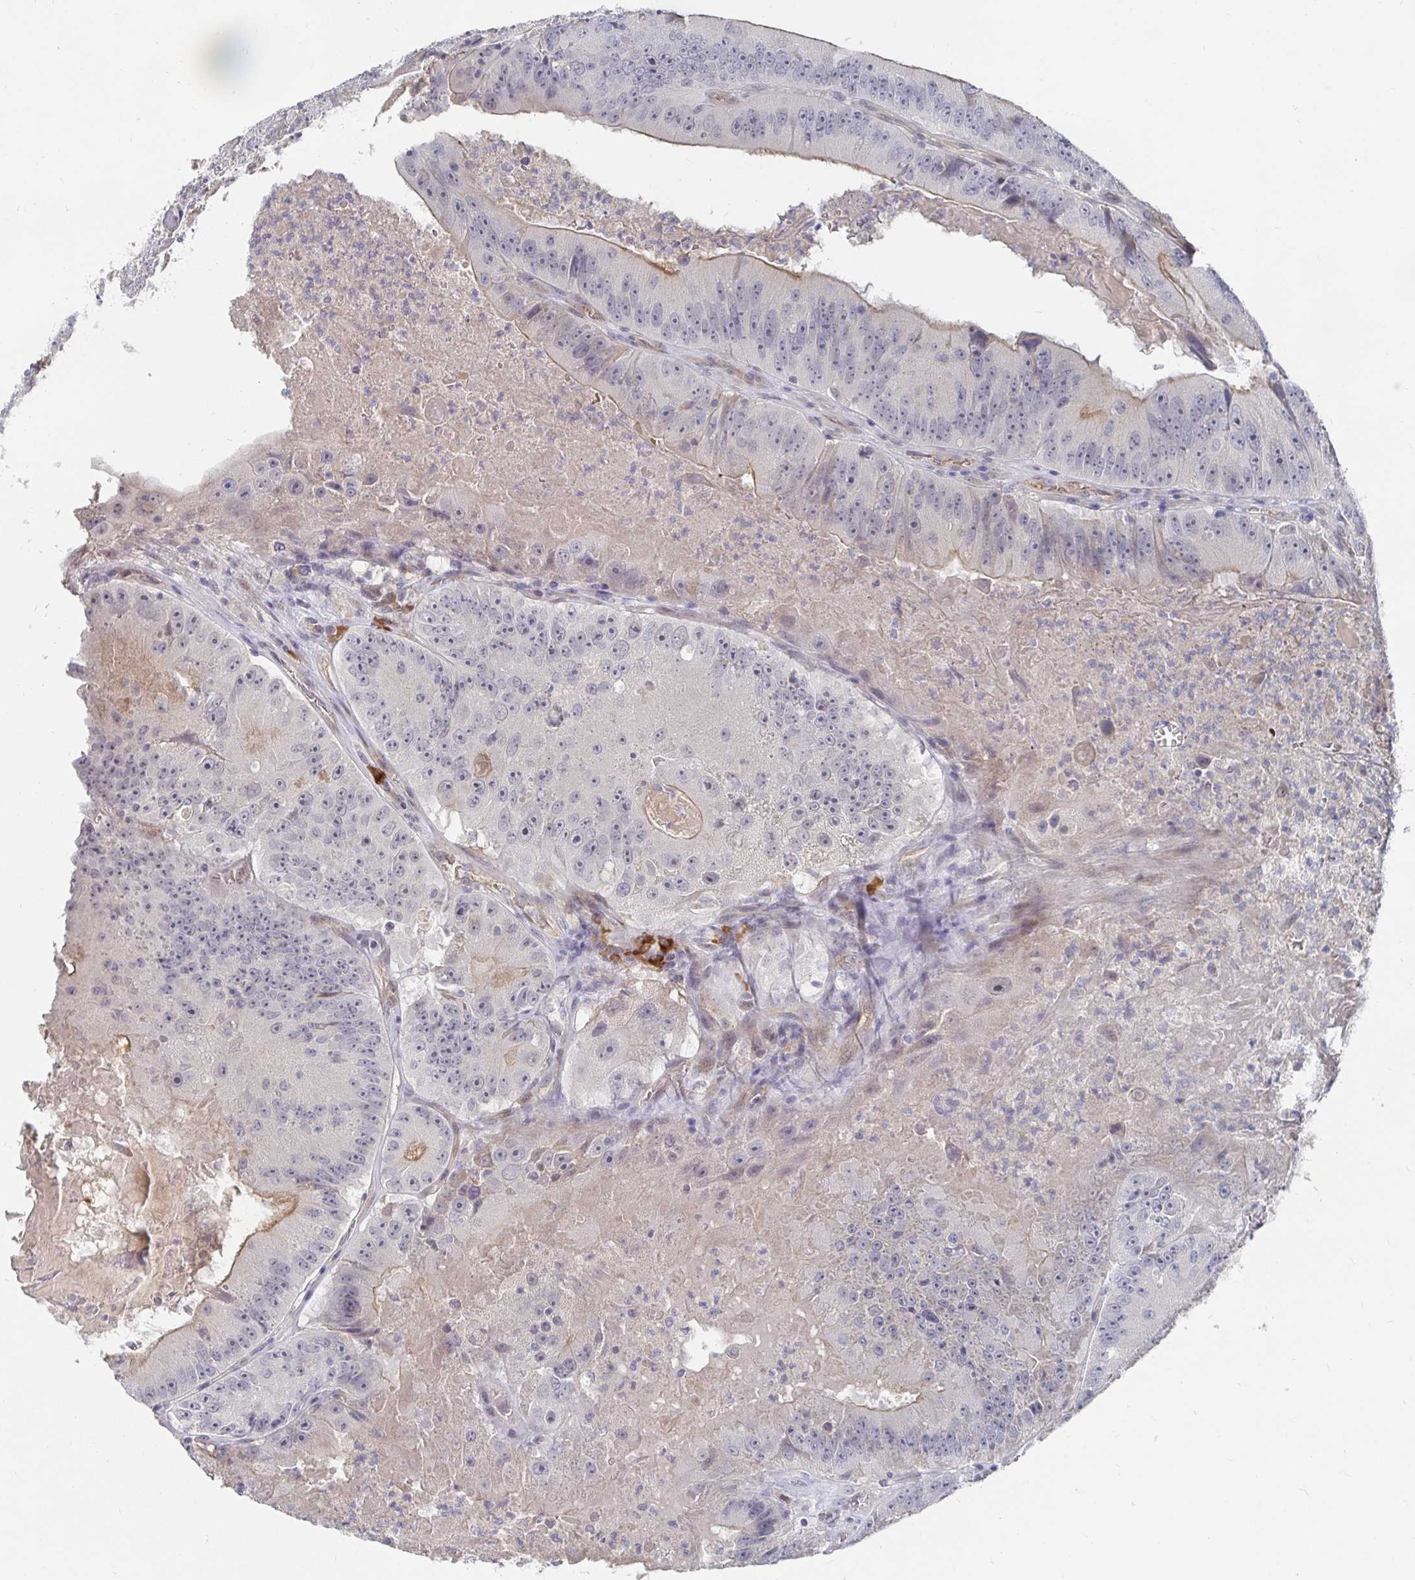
{"staining": {"intensity": "weak", "quantity": "<25%", "location": "cytoplasmic/membranous"}, "tissue": "colorectal cancer", "cell_type": "Tumor cells", "image_type": "cancer", "snomed": [{"axis": "morphology", "description": "Adenocarcinoma, NOS"}, {"axis": "topography", "description": "Colon"}], "caption": "Immunohistochemistry photomicrograph of colorectal adenocarcinoma stained for a protein (brown), which exhibits no expression in tumor cells.", "gene": "MEIS1", "patient": {"sex": "female", "age": 86}}